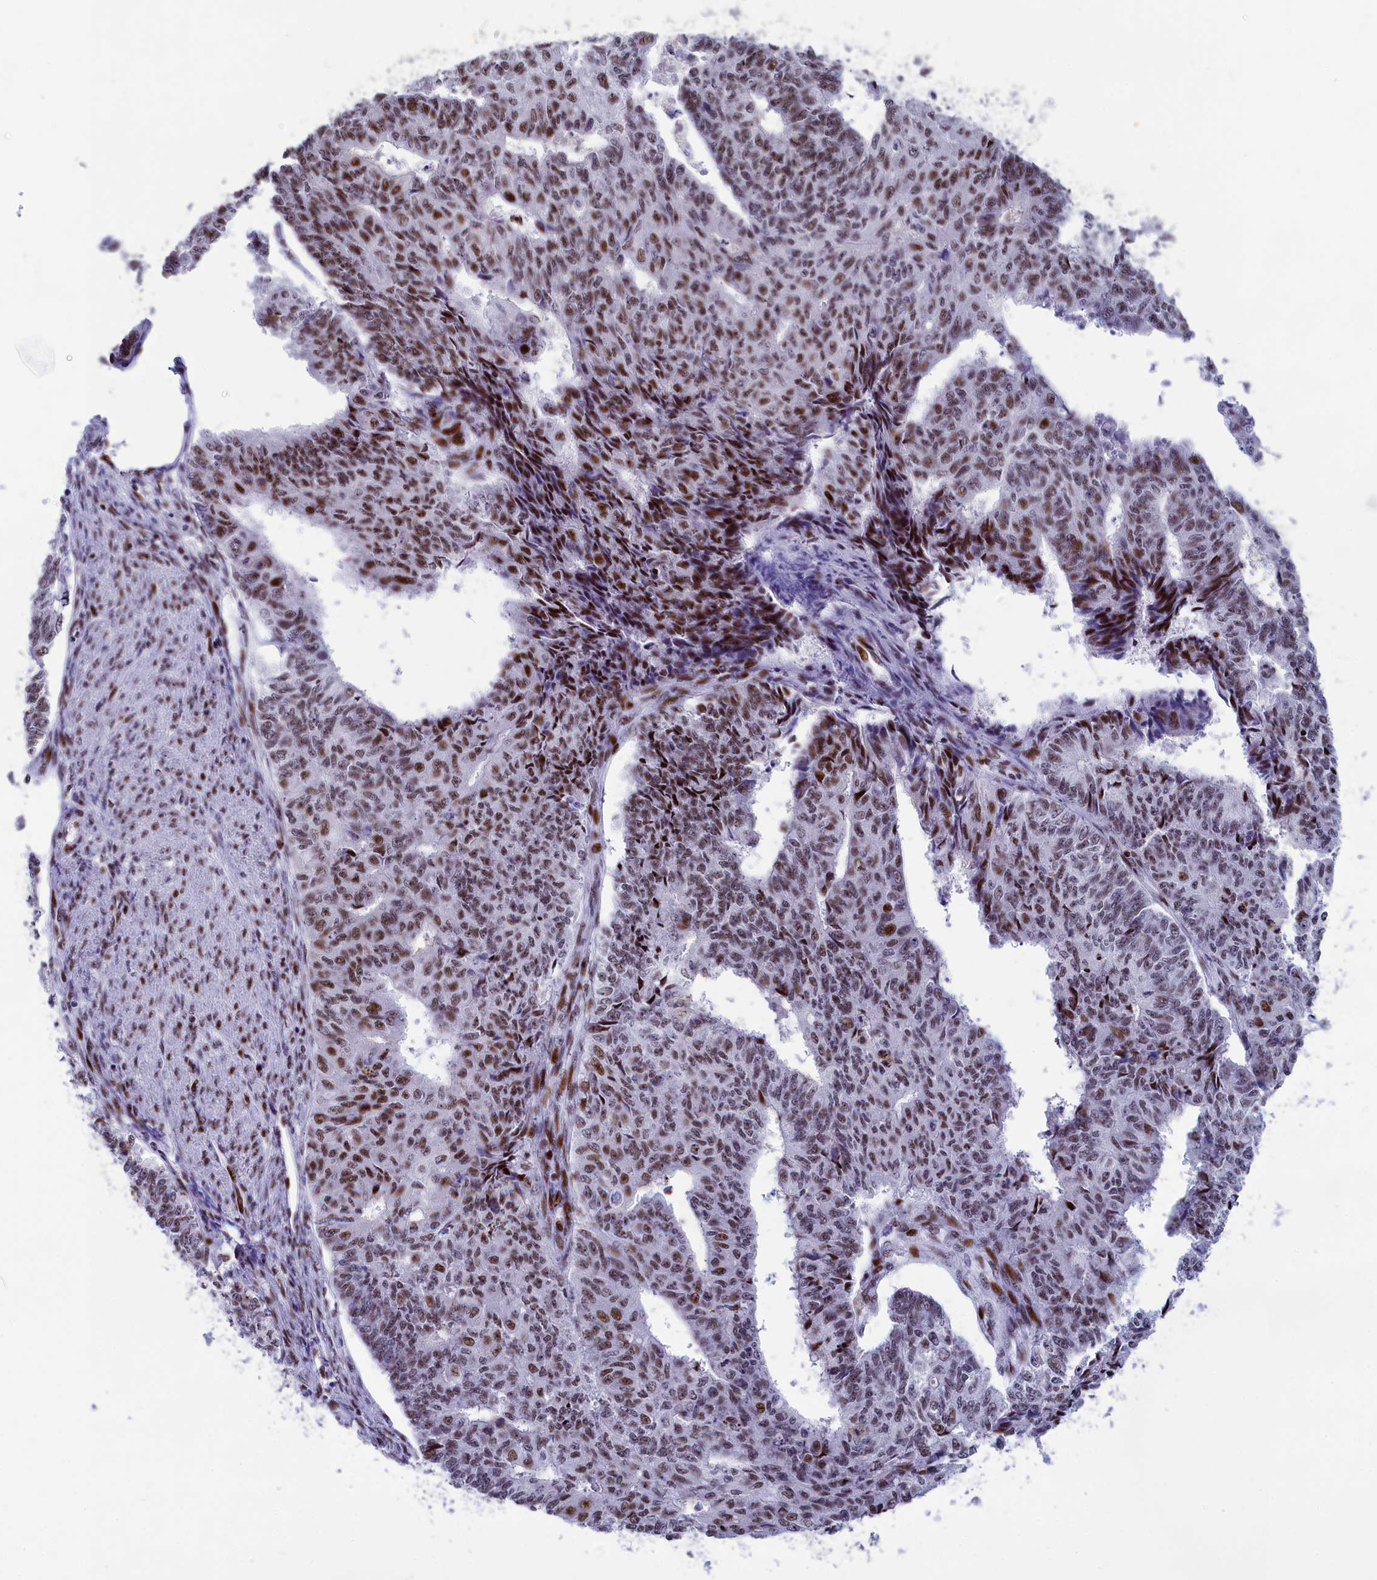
{"staining": {"intensity": "moderate", "quantity": ">75%", "location": "nuclear"}, "tissue": "endometrial cancer", "cell_type": "Tumor cells", "image_type": "cancer", "snomed": [{"axis": "morphology", "description": "Adenocarcinoma, NOS"}, {"axis": "topography", "description": "Endometrium"}], "caption": "Tumor cells show medium levels of moderate nuclear positivity in approximately >75% of cells in human endometrial adenocarcinoma. (brown staining indicates protein expression, while blue staining denotes nuclei).", "gene": "NSA2", "patient": {"sex": "female", "age": 32}}